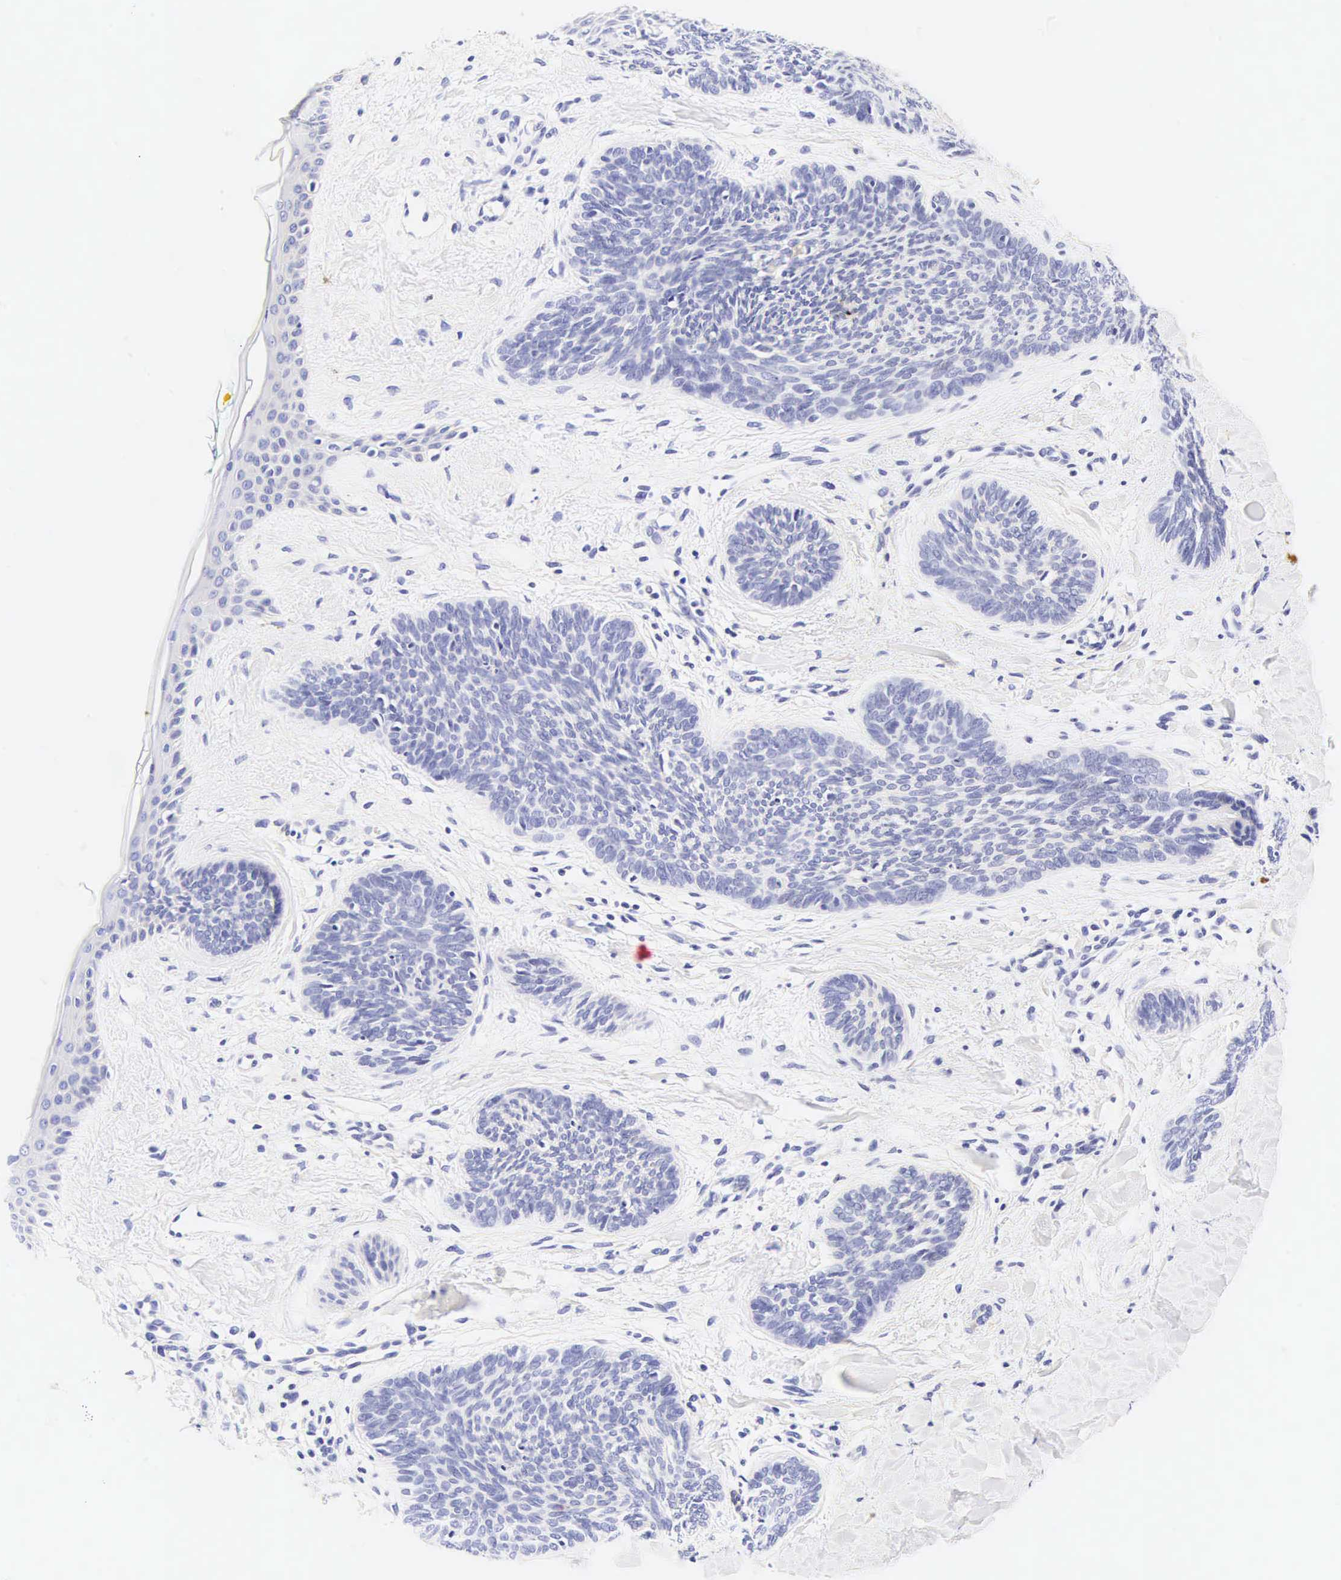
{"staining": {"intensity": "negative", "quantity": "none", "location": "none"}, "tissue": "skin cancer", "cell_type": "Tumor cells", "image_type": "cancer", "snomed": [{"axis": "morphology", "description": "Basal cell carcinoma"}, {"axis": "topography", "description": "Skin"}], "caption": "Skin basal cell carcinoma was stained to show a protein in brown. There is no significant expression in tumor cells.", "gene": "CNN1", "patient": {"sex": "female", "age": 81}}